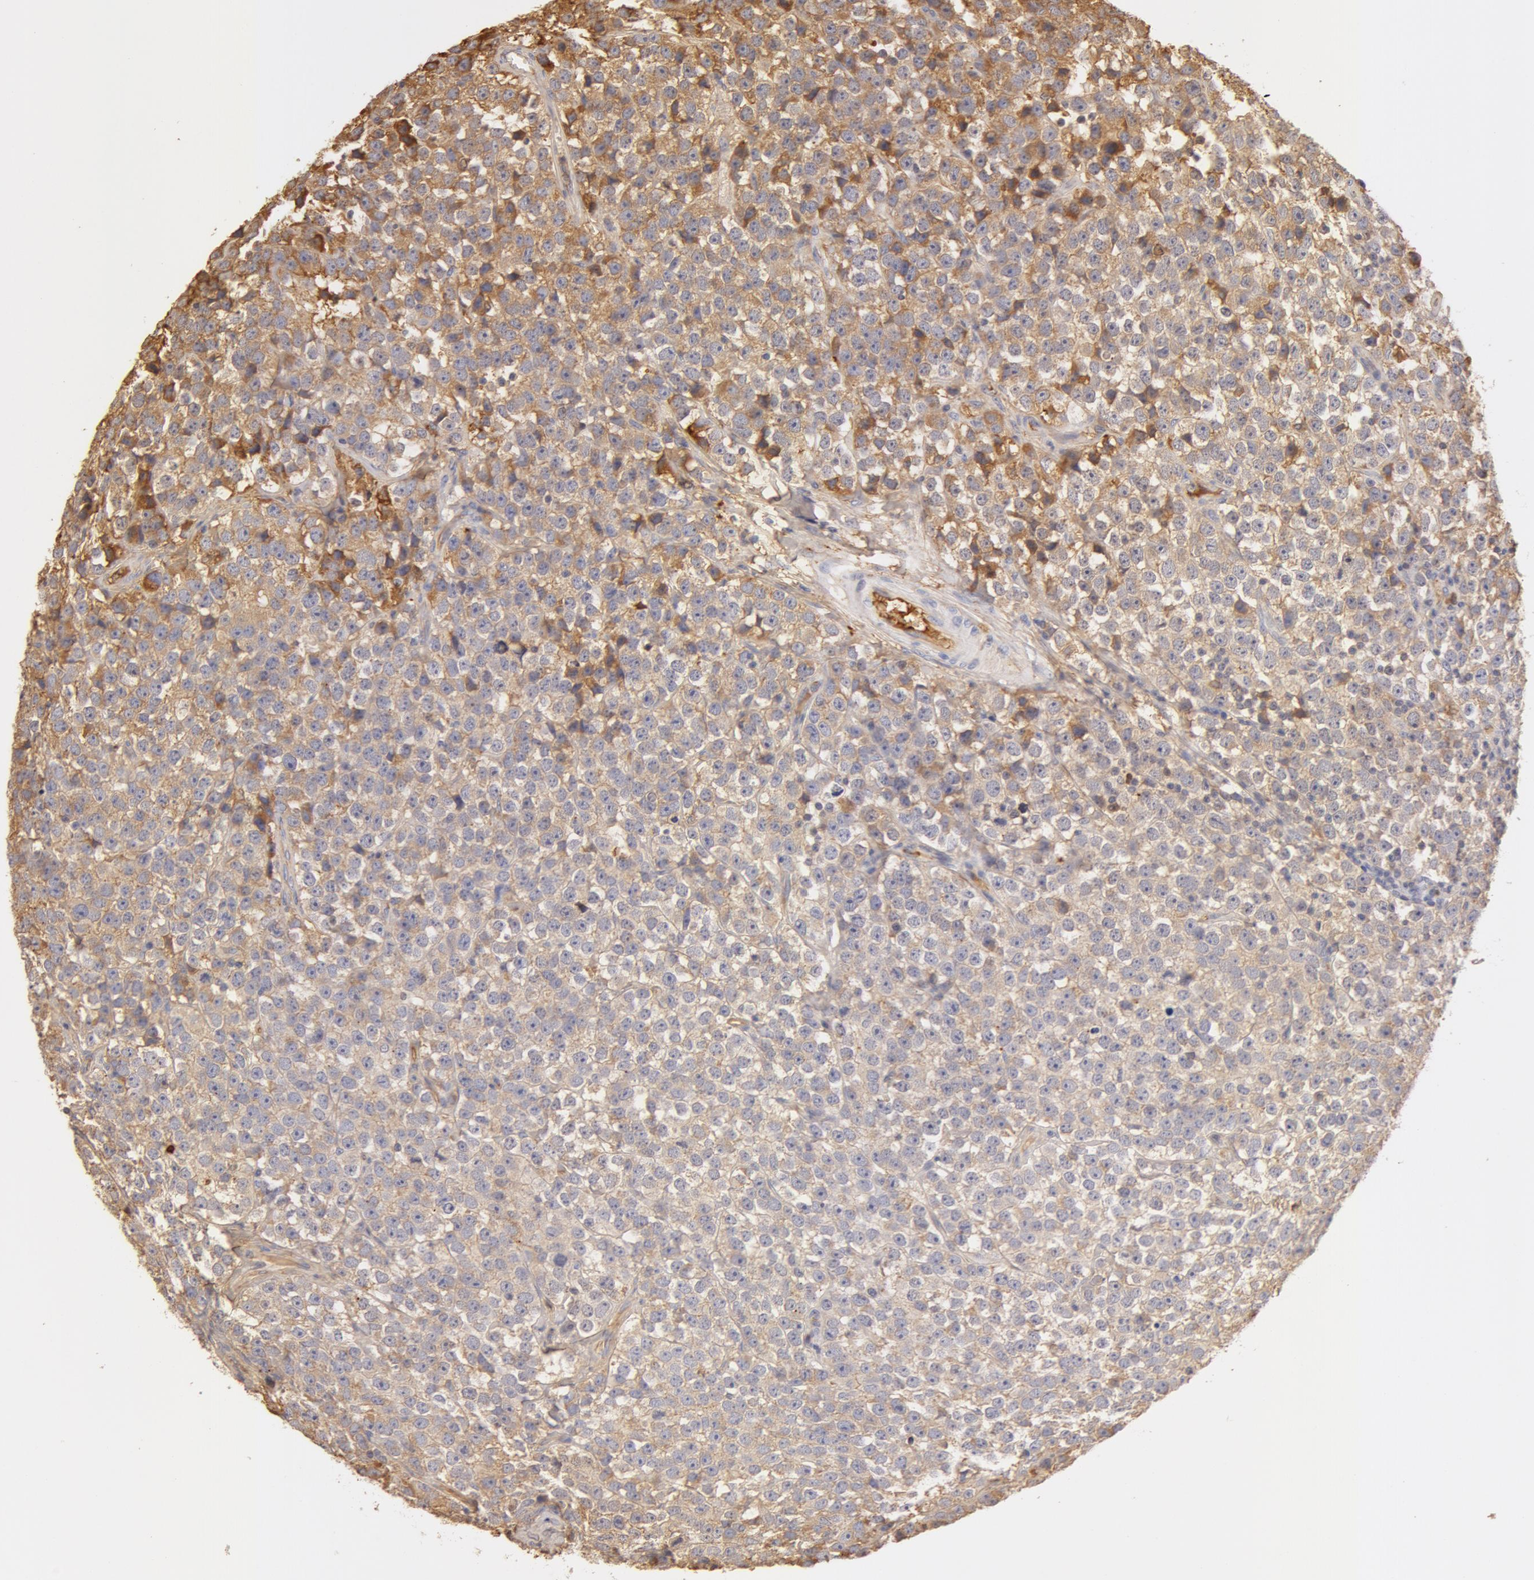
{"staining": {"intensity": "moderate", "quantity": ">75%", "location": "cytoplasmic/membranous"}, "tissue": "testis cancer", "cell_type": "Tumor cells", "image_type": "cancer", "snomed": [{"axis": "morphology", "description": "Seminoma, NOS"}, {"axis": "topography", "description": "Testis"}], "caption": "DAB immunohistochemical staining of testis cancer (seminoma) exhibits moderate cytoplasmic/membranous protein positivity in about >75% of tumor cells.", "gene": "TF", "patient": {"sex": "male", "age": 25}}